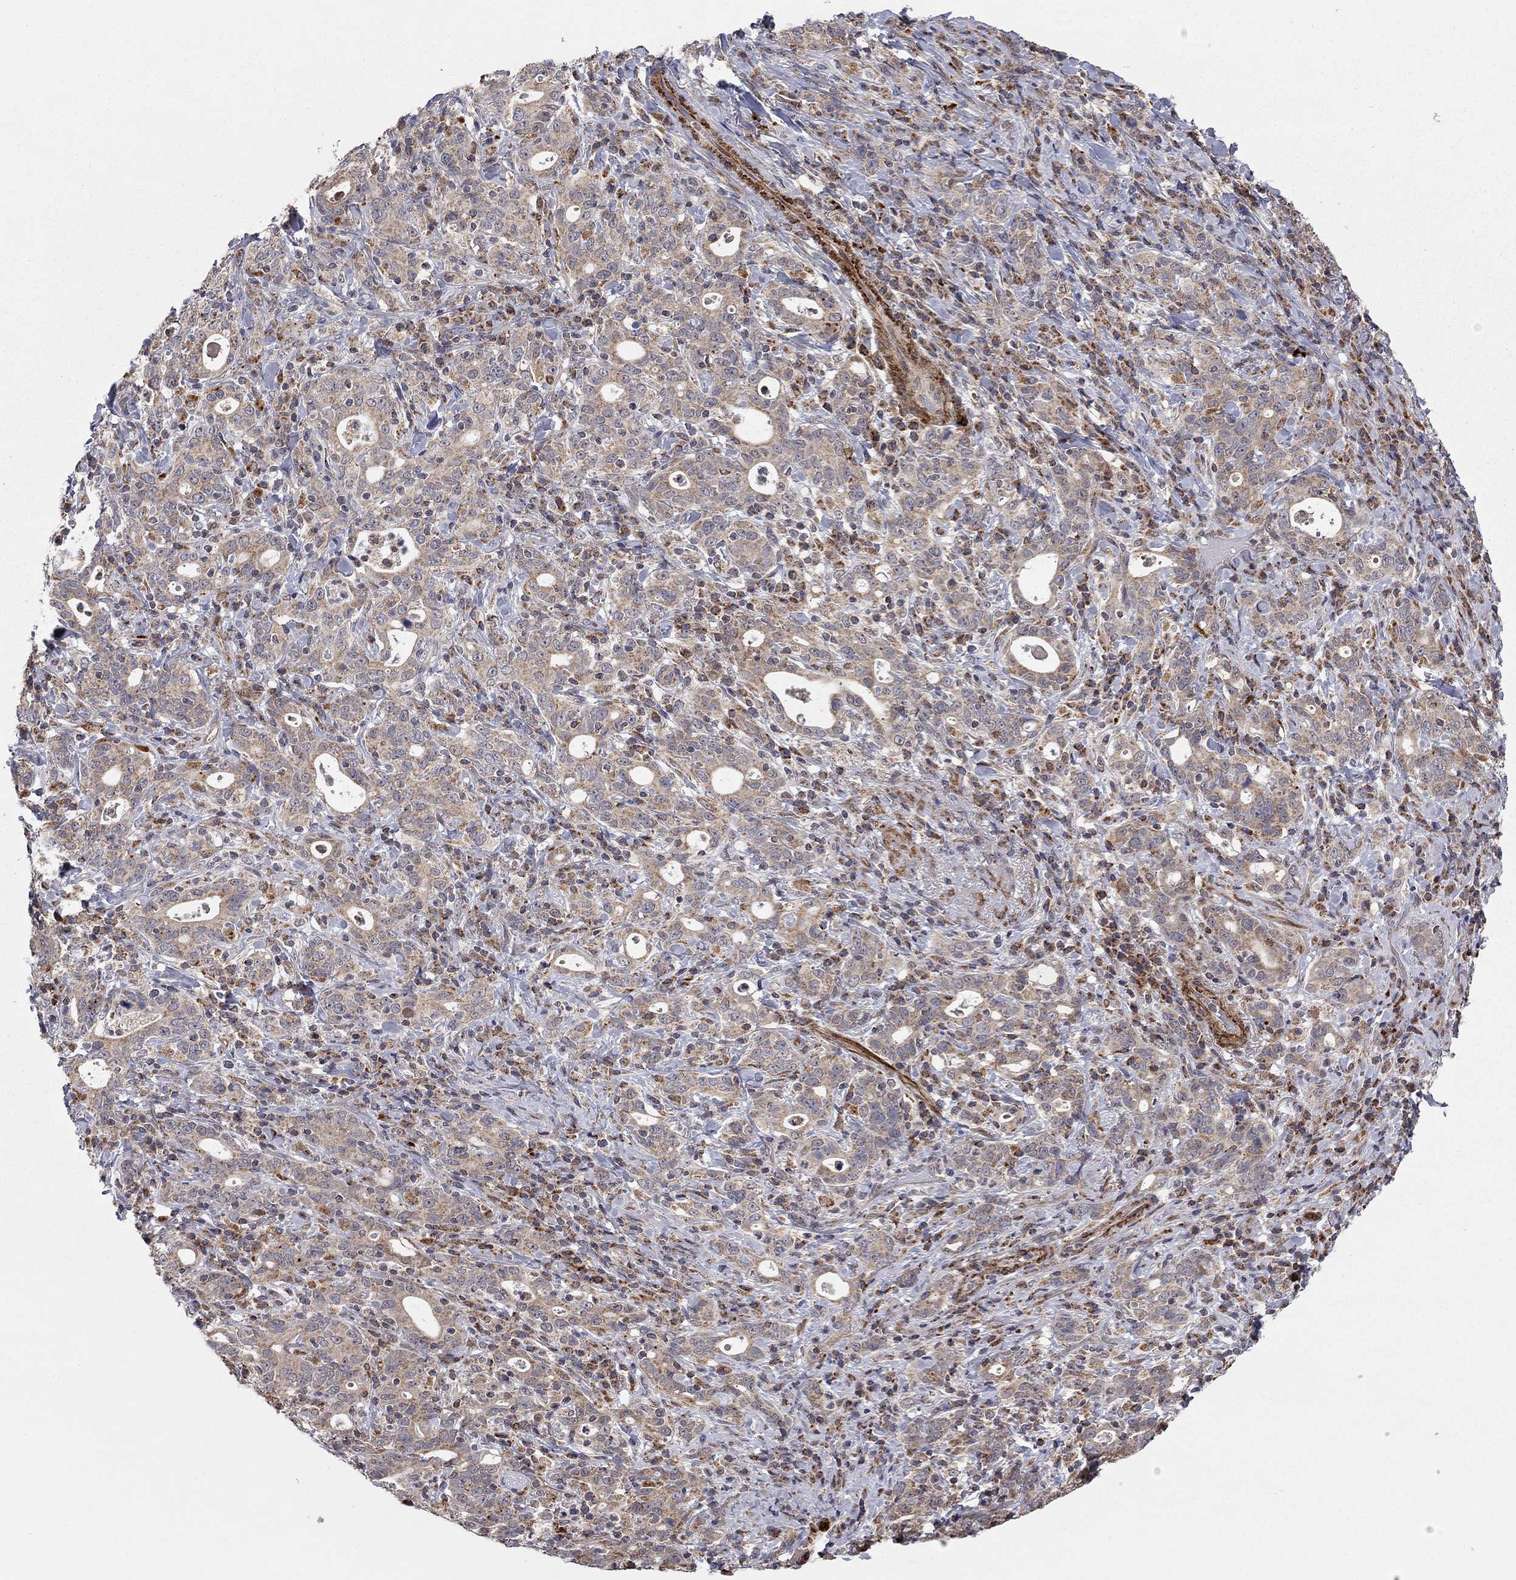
{"staining": {"intensity": "weak", "quantity": ">75%", "location": "cytoplasmic/membranous"}, "tissue": "stomach cancer", "cell_type": "Tumor cells", "image_type": "cancer", "snomed": [{"axis": "morphology", "description": "Adenocarcinoma, NOS"}, {"axis": "topography", "description": "Stomach"}], "caption": "Weak cytoplasmic/membranous protein positivity is present in about >75% of tumor cells in stomach cancer (adenocarcinoma).", "gene": "IDS", "patient": {"sex": "male", "age": 79}}